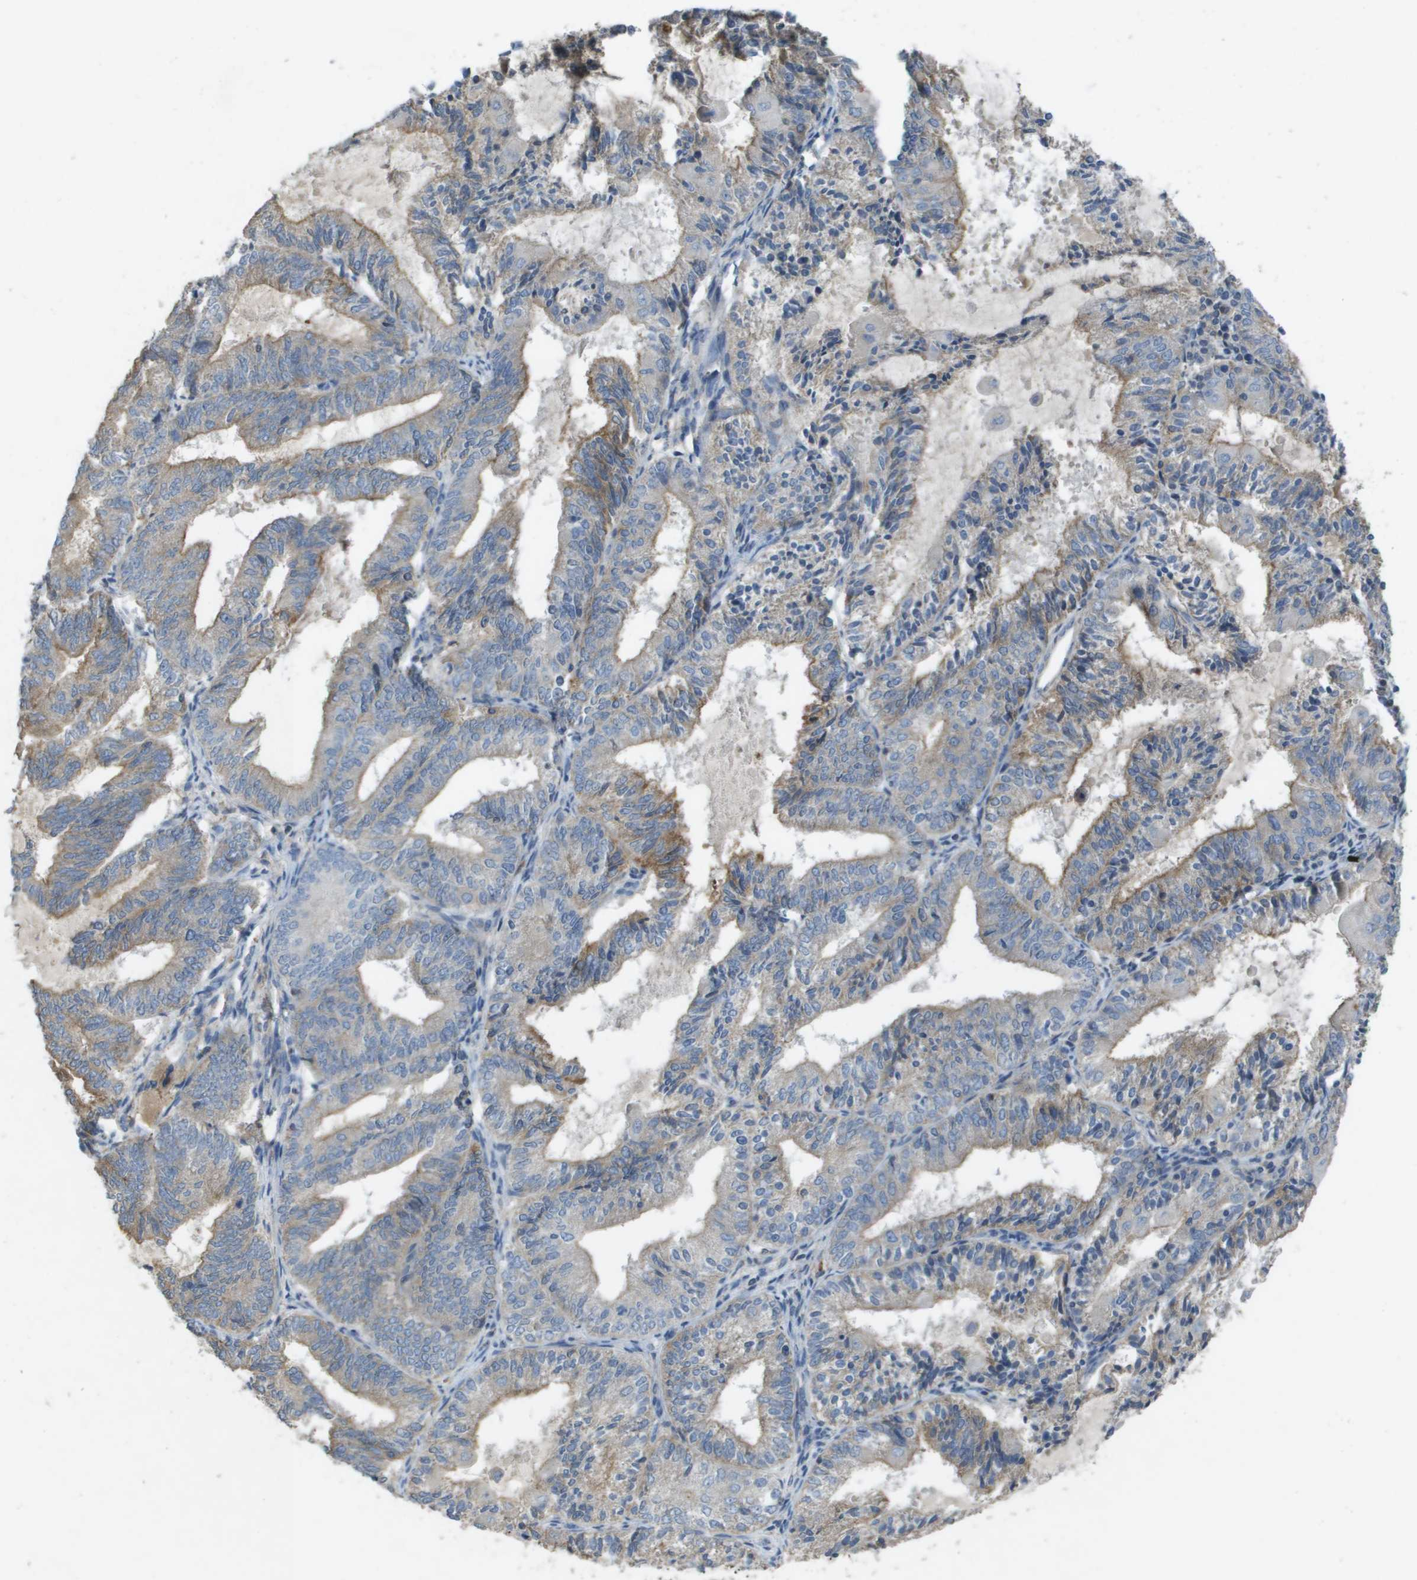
{"staining": {"intensity": "moderate", "quantity": "<25%", "location": "cytoplasmic/membranous"}, "tissue": "endometrial cancer", "cell_type": "Tumor cells", "image_type": "cancer", "snomed": [{"axis": "morphology", "description": "Adenocarcinoma, NOS"}, {"axis": "topography", "description": "Endometrium"}], "caption": "A brown stain labels moderate cytoplasmic/membranous staining of a protein in adenocarcinoma (endometrial) tumor cells.", "gene": "CLCA4", "patient": {"sex": "female", "age": 81}}